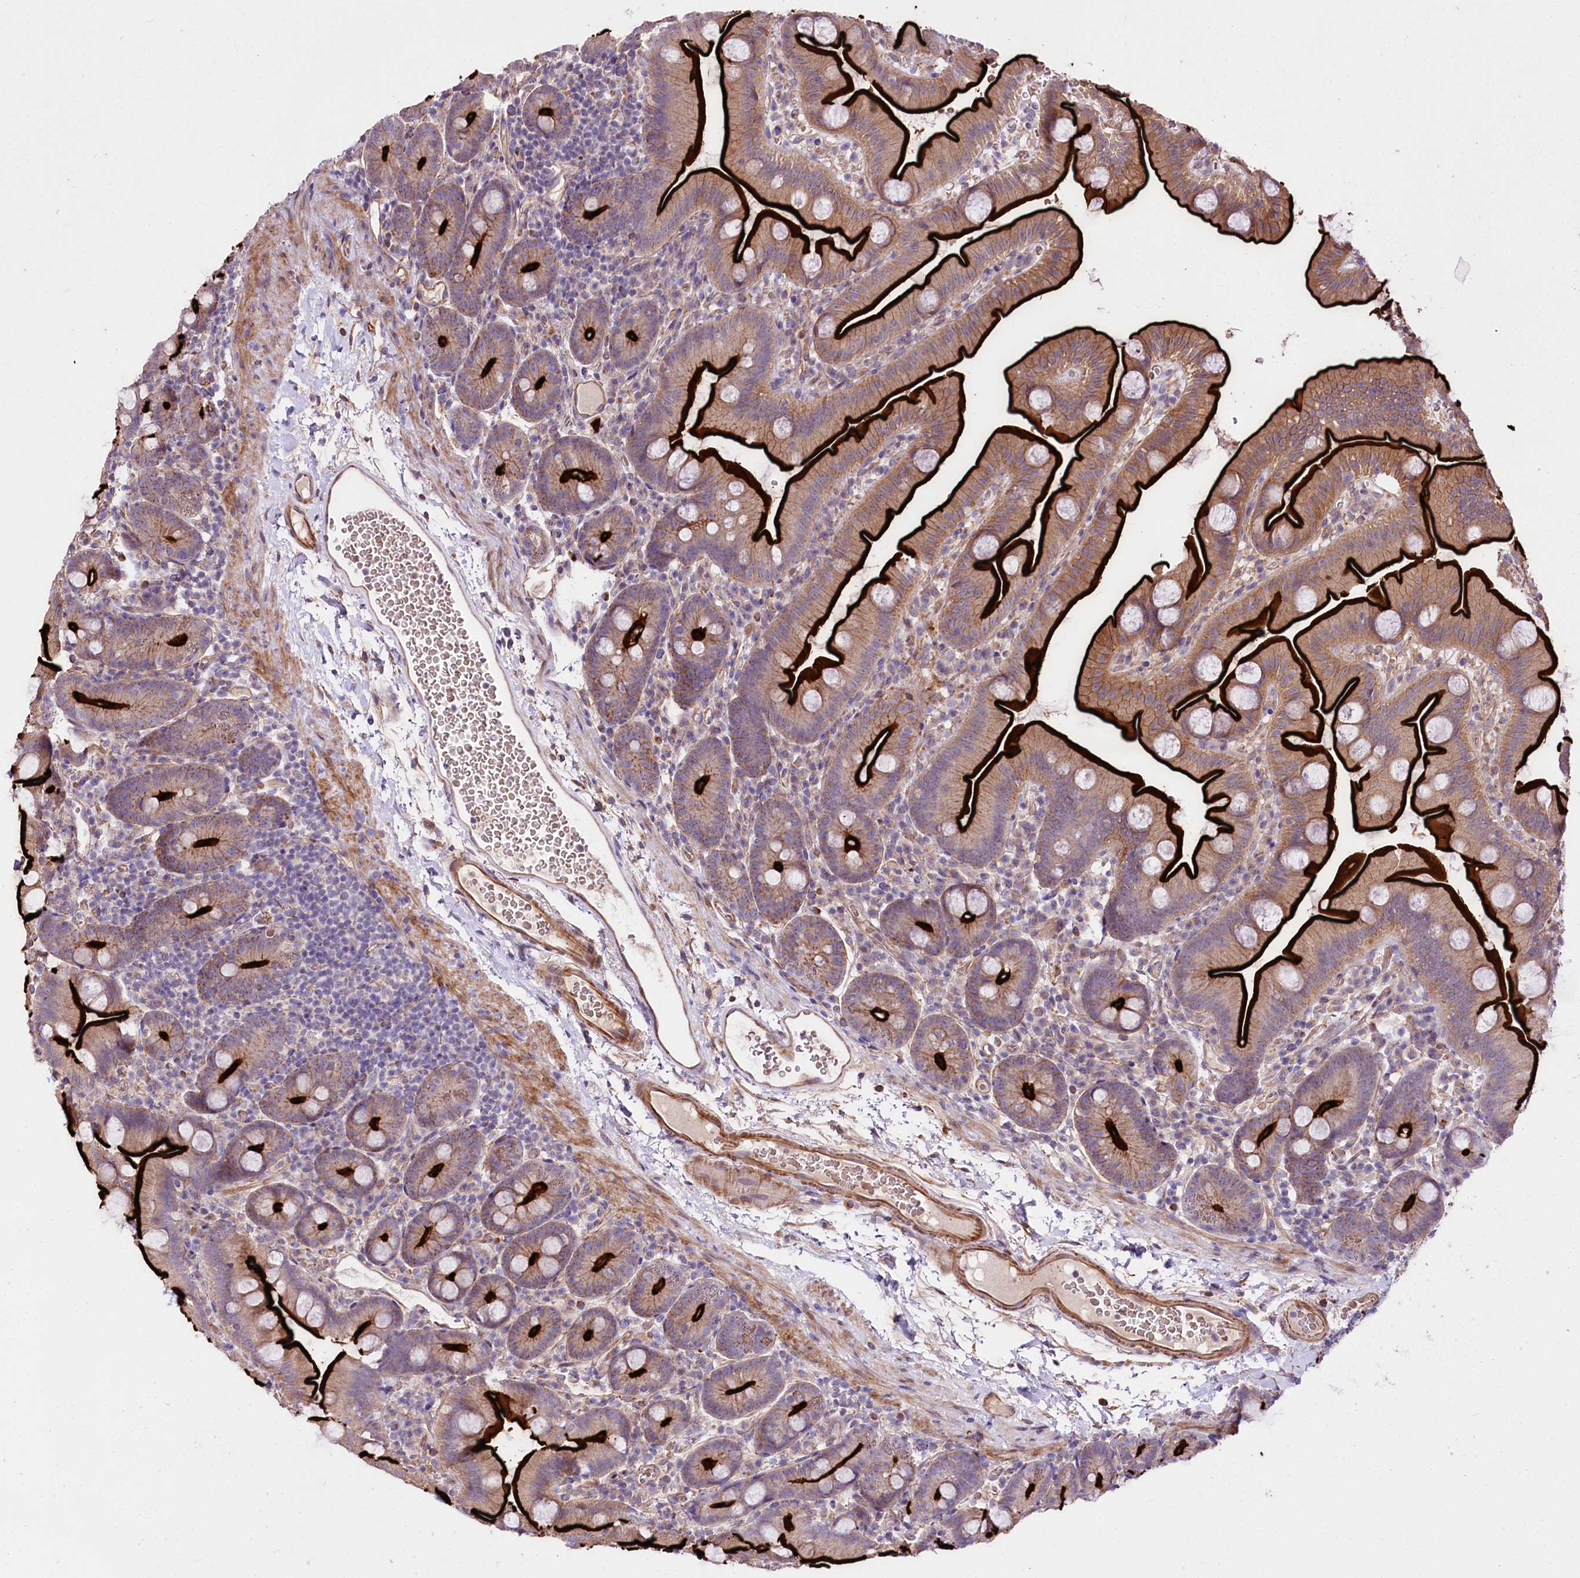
{"staining": {"intensity": "strong", "quantity": ">75%", "location": "cytoplasmic/membranous"}, "tissue": "small intestine", "cell_type": "Glandular cells", "image_type": "normal", "snomed": [{"axis": "morphology", "description": "Normal tissue, NOS"}, {"axis": "topography", "description": "Small intestine"}], "caption": "IHC photomicrograph of normal small intestine stained for a protein (brown), which shows high levels of strong cytoplasmic/membranous expression in approximately >75% of glandular cells.", "gene": "SLC7A1", "patient": {"sex": "female", "age": 68}}